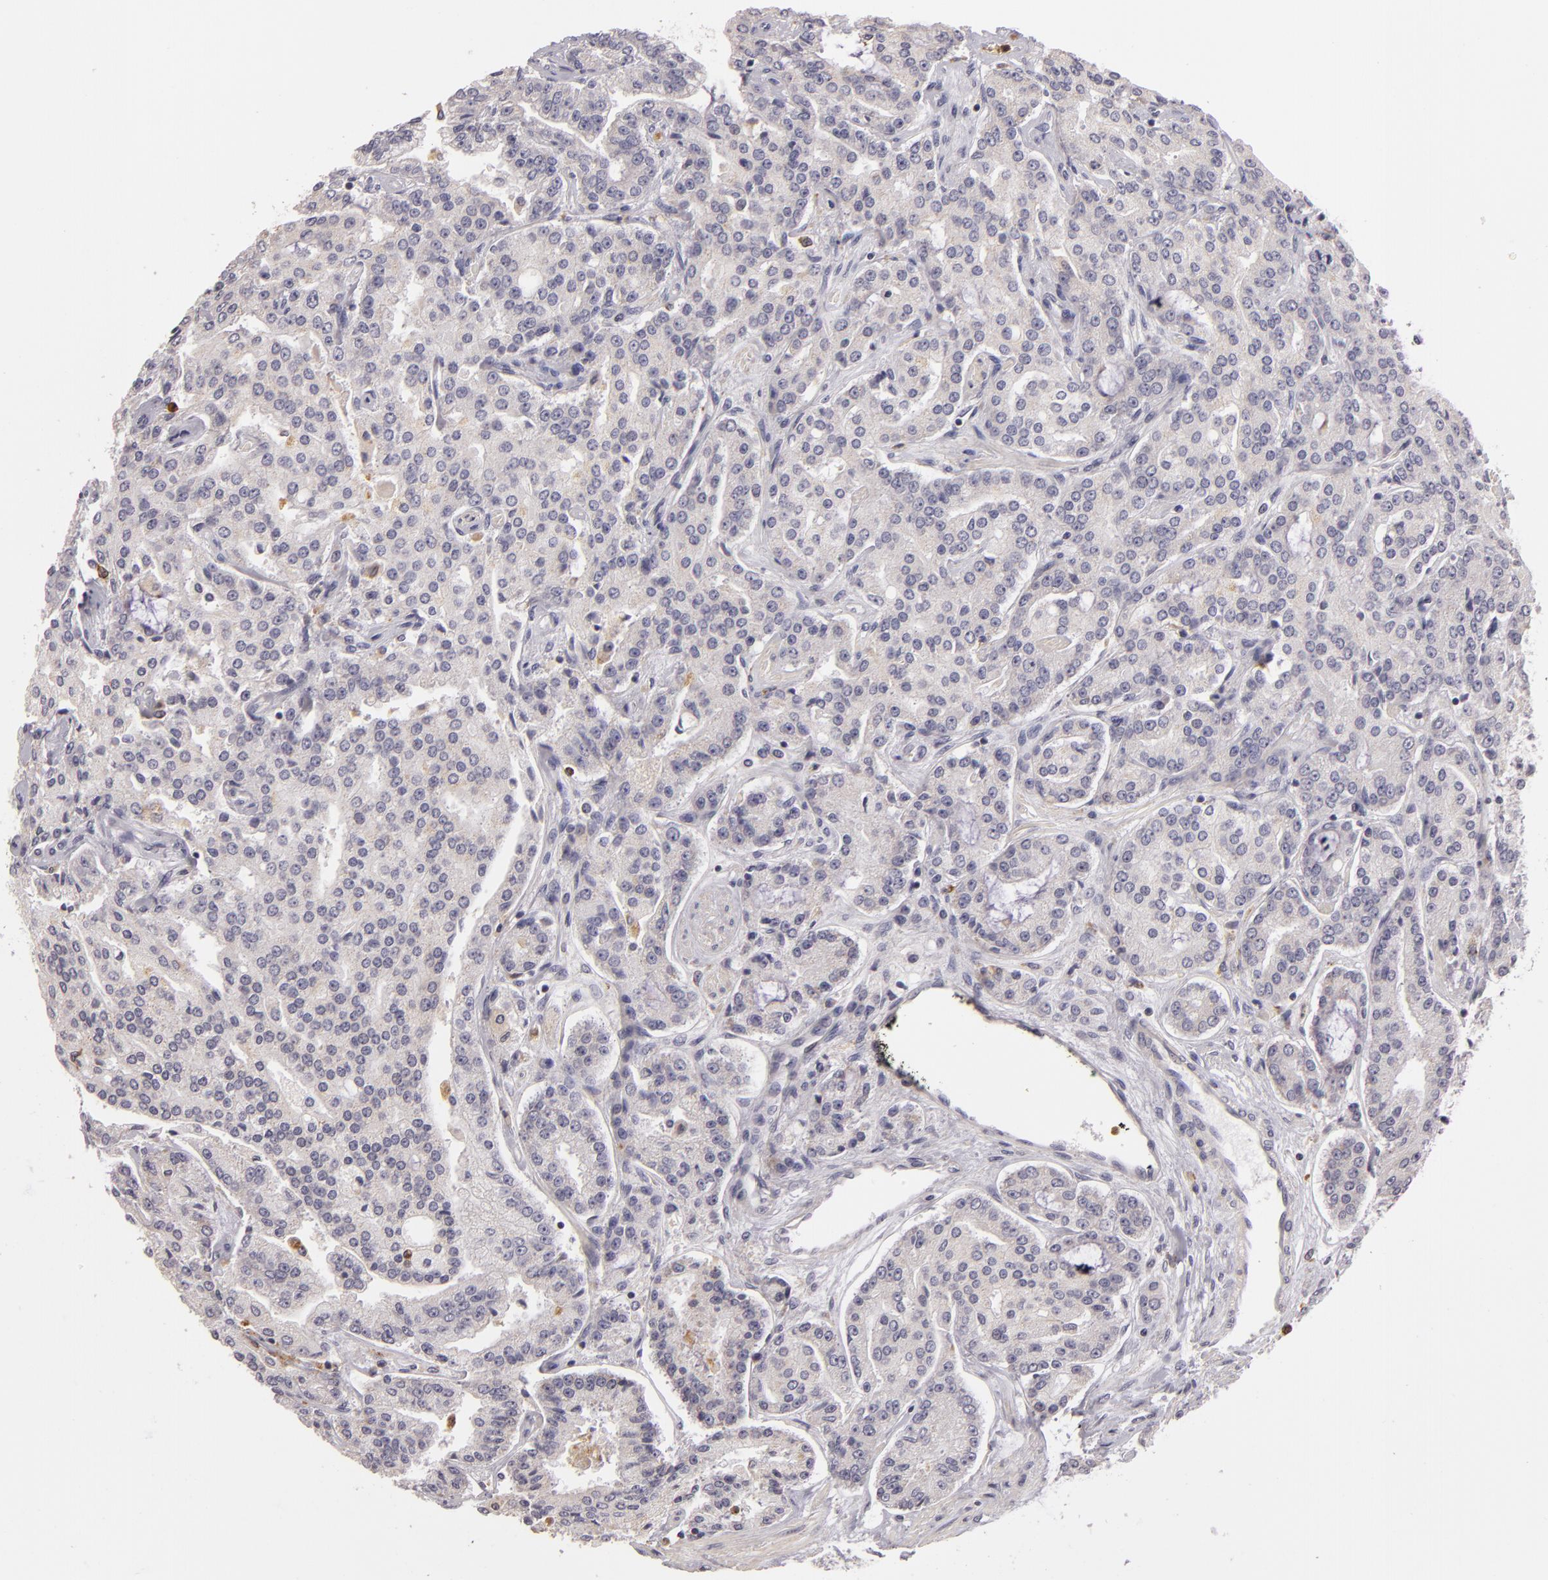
{"staining": {"intensity": "weak", "quantity": "<25%", "location": "cytoplasmic/membranous"}, "tissue": "prostate cancer", "cell_type": "Tumor cells", "image_type": "cancer", "snomed": [{"axis": "morphology", "description": "Adenocarcinoma, Medium grade"}, {"axis": "topography", "description": "Prostate"}], "caption": "Tumor cells show no significant protein staining in prostate cancer (adenocarcinoma (medium-grade)). (Brightfield microscopy of DAB IHC at high magnification).", "gene": "TLR8", "patient": {"sex": "male", "age": 72}}